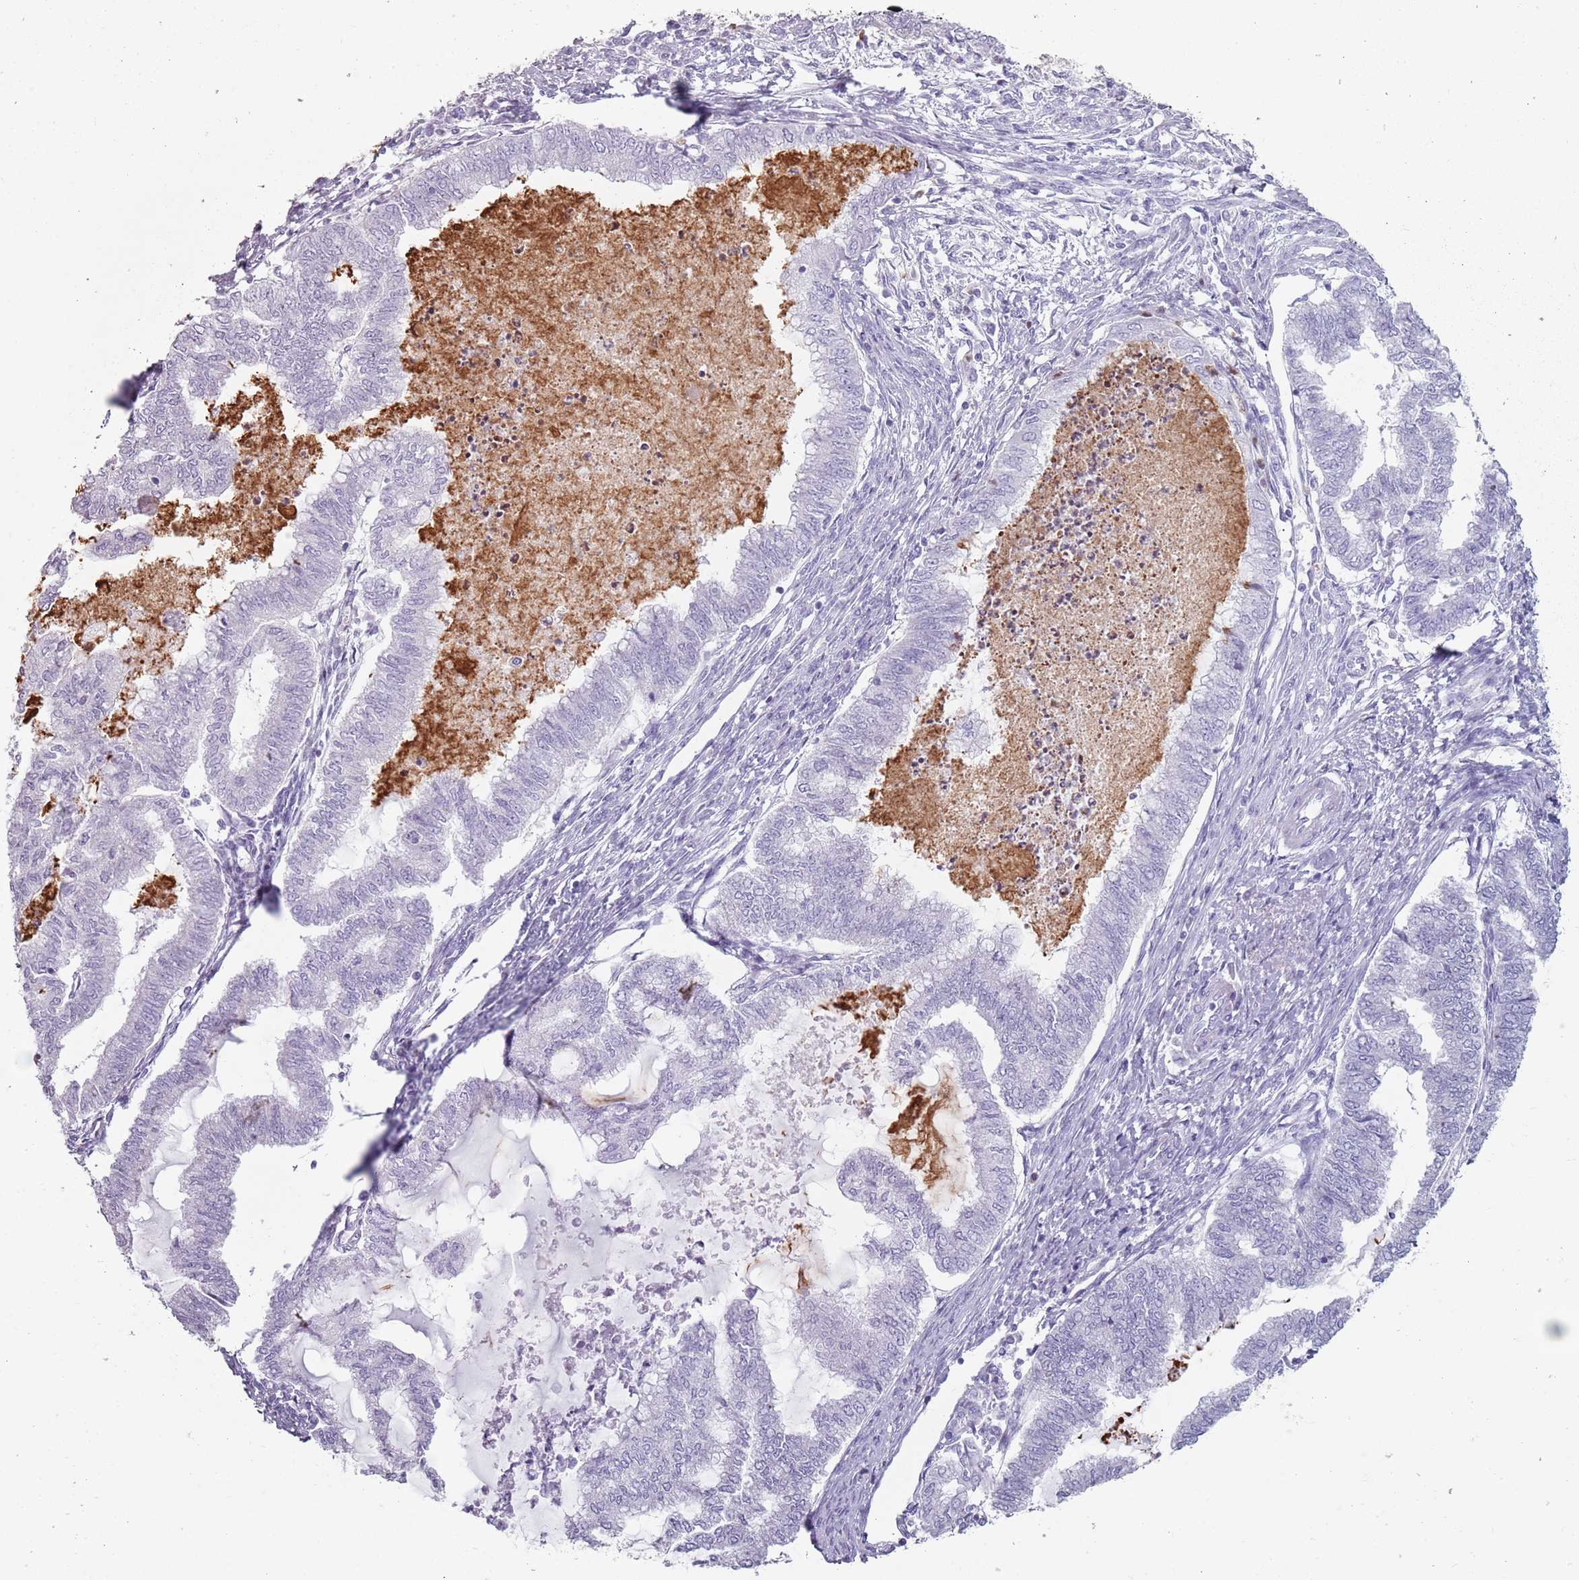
{"staining": {"intensity": "negative", "quantity": "none", "location": "none"}, "tissue": "endometrial cancer", "cell_type": "Tumor cells", "image_type": "cancer", "snomed": [{"axis": "morphology", "description": "Adenocarcinoma, NOS"}, {"axis": "topography", "description": "Endometrium"}], "caption": "Tumor cells show no significant protein expression in endometrial cancer.", "gene": "ZNF584", "patient": {"sex": "female", "age": 79}}